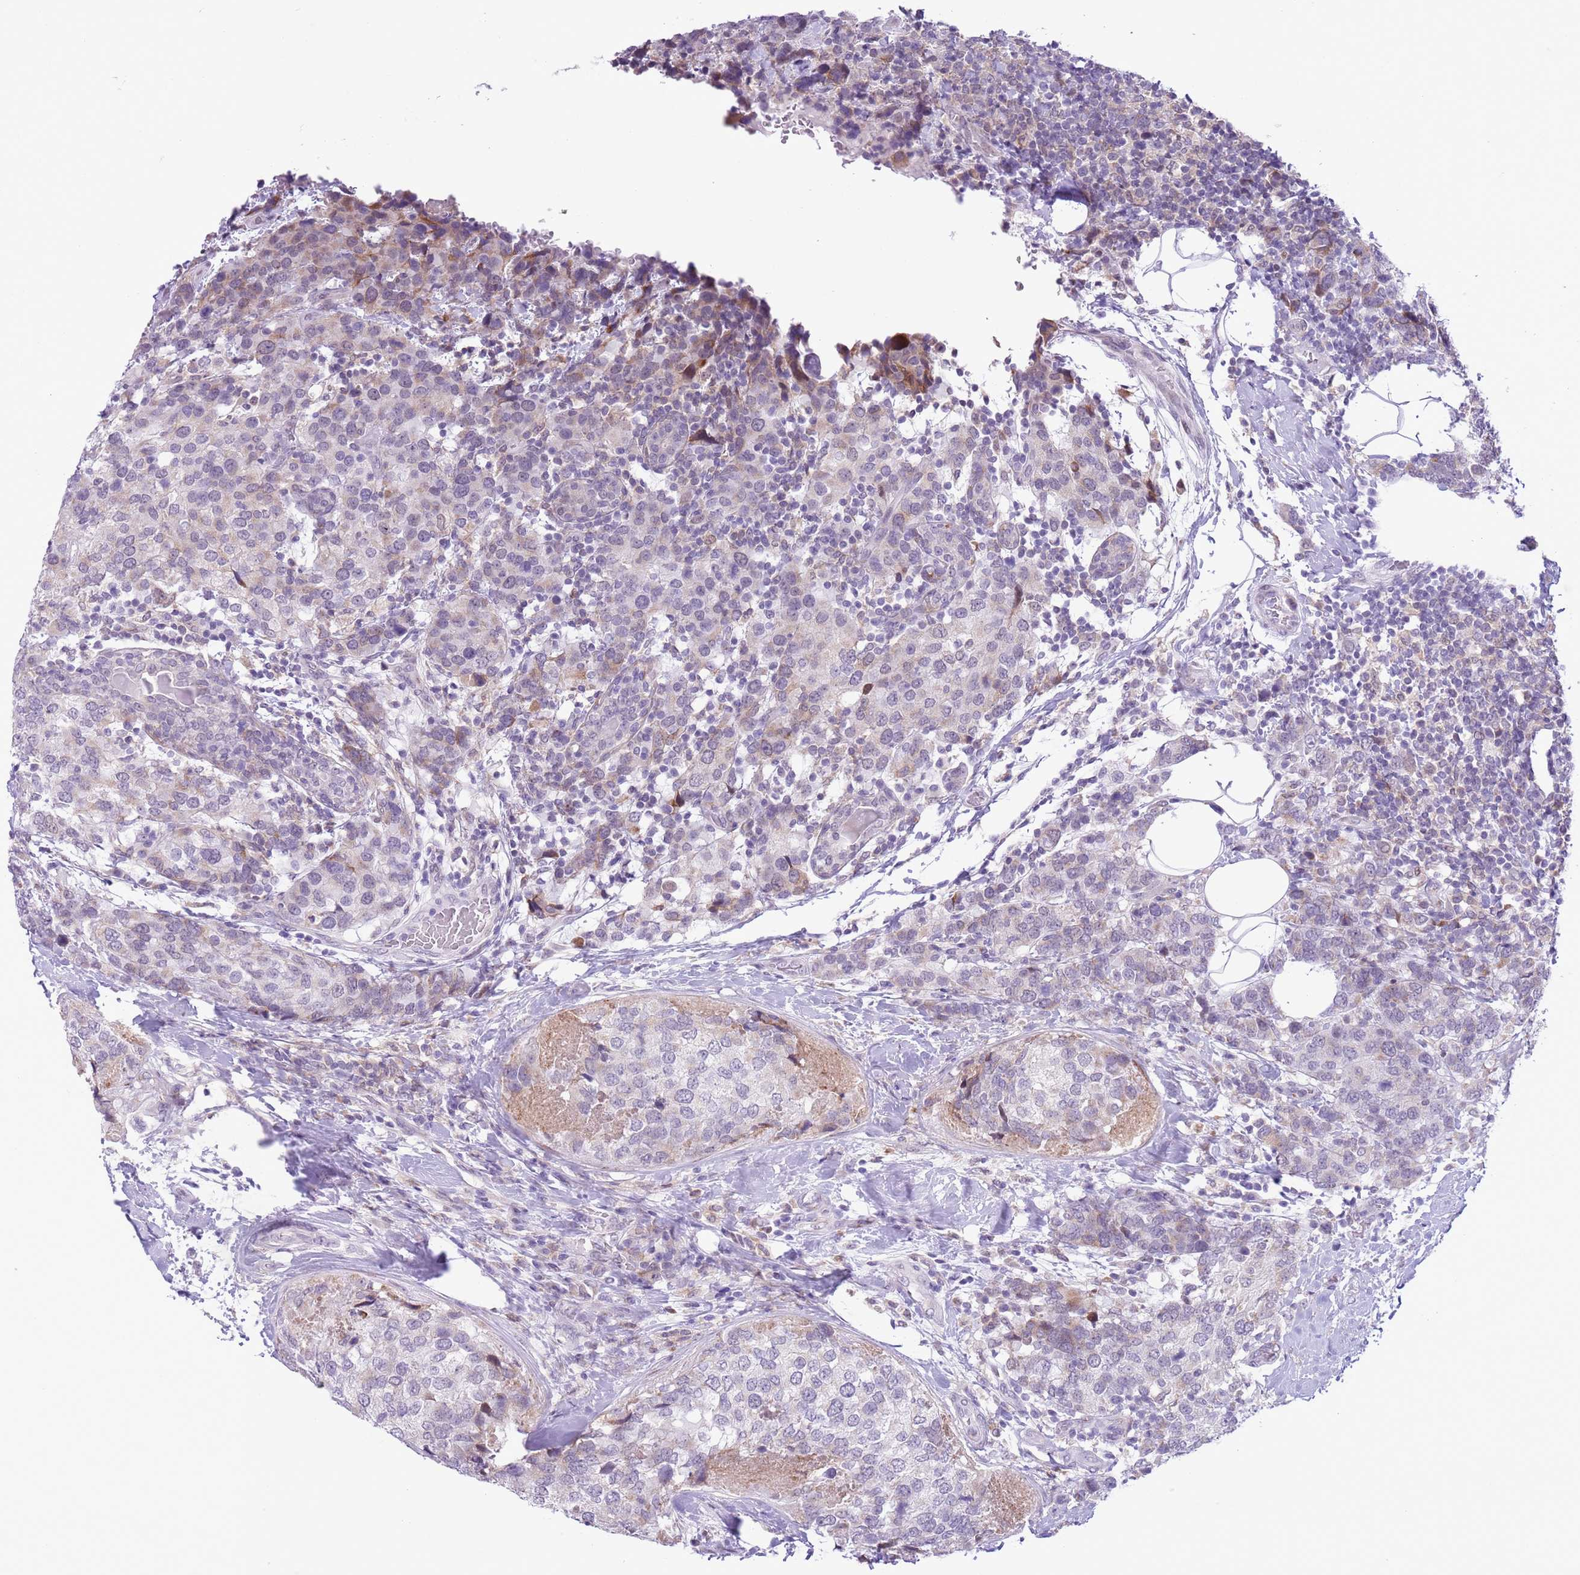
{"staining": {"intensity": "weak", "quantity": "<25%", "location": "cytoplasmic/membranous"}, "tissue": "breast cancer", "cell_type": "Tumor cells", "image_type": "cancer", "snomed": [{"axis": "morphology", "description": "Lobular carcinoma"}, {"axis": "topography", "description": "Breast"}], "caption": "High power microscopy histopathology image of an immunohistochemistry (IHC) histopathology image of lobular carcinoma (breast), revealing no significant positivity in tumor cells. (DAB (3,3'-diaminobenzidine) immunohistochemistry, high magnification).", "gene": "ZNF576", "patient": {"sex": "female", "age": 59}}